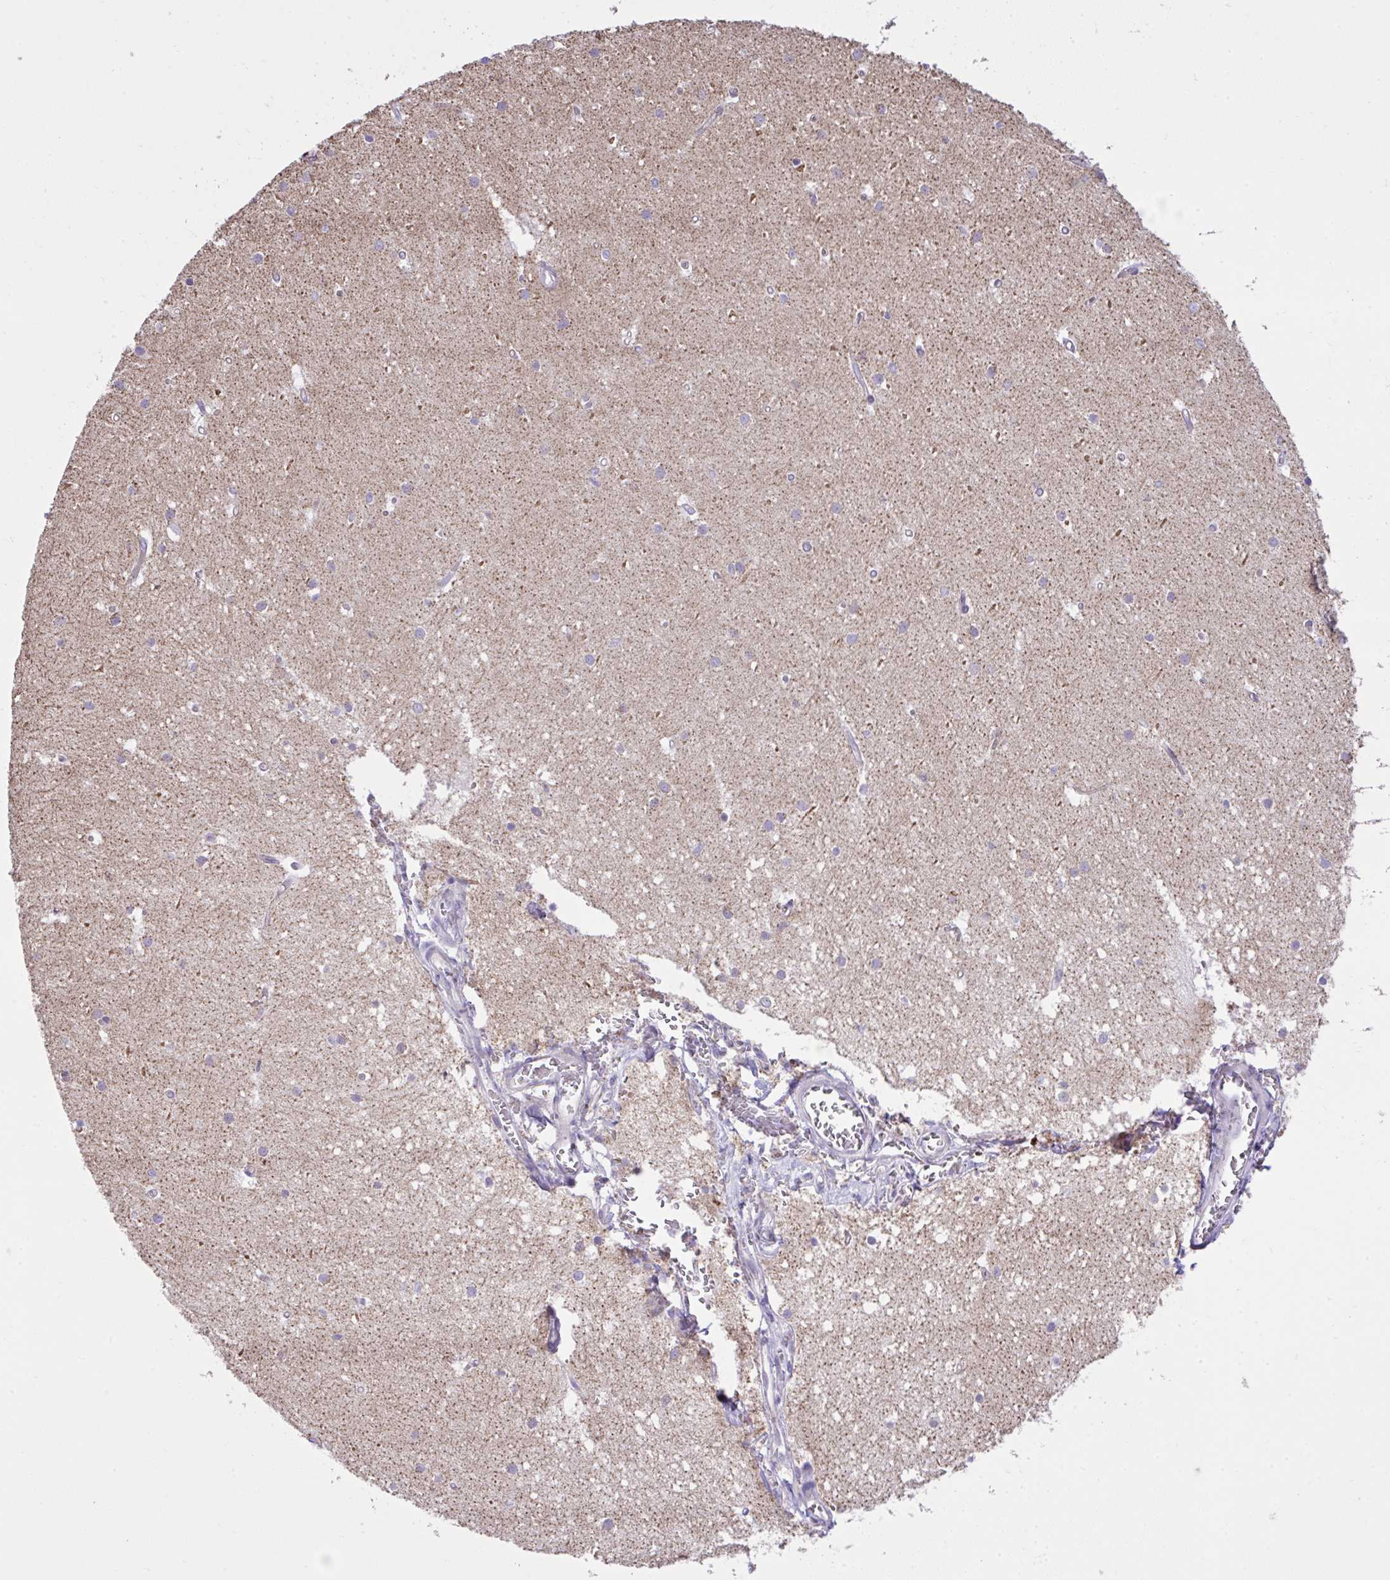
{"staining": {"intensity": "moderate", "quantity": "25%-75%", "location": "cytoplasmic/membranous"}, "tissue": "cerebellum", "cell_type": "Cells in granular layer", "image_type": "normal", "snomed": [{"axis": "morphology", "description": "Normal tissue, NOS"}, {"axis": "topography", "description": "Cerebellum"}], "caption": "Immunohistochemistry (IHC) staining of unremarkable cerebellum, which shows medium levels of moderate cytoplasmic/membranous positivity in approximately 25%-75% of cells in granular layer indicating moderate cytoplasmic/membranous protein expression. The staining was performed using DAB (3,3'-diaminobenzidine) (brown) for protein detection and nuclei were counterstained in hematoxylin (blue).", "gene": "ZNF362", "patient": {"sex": "male", "age": 54}}